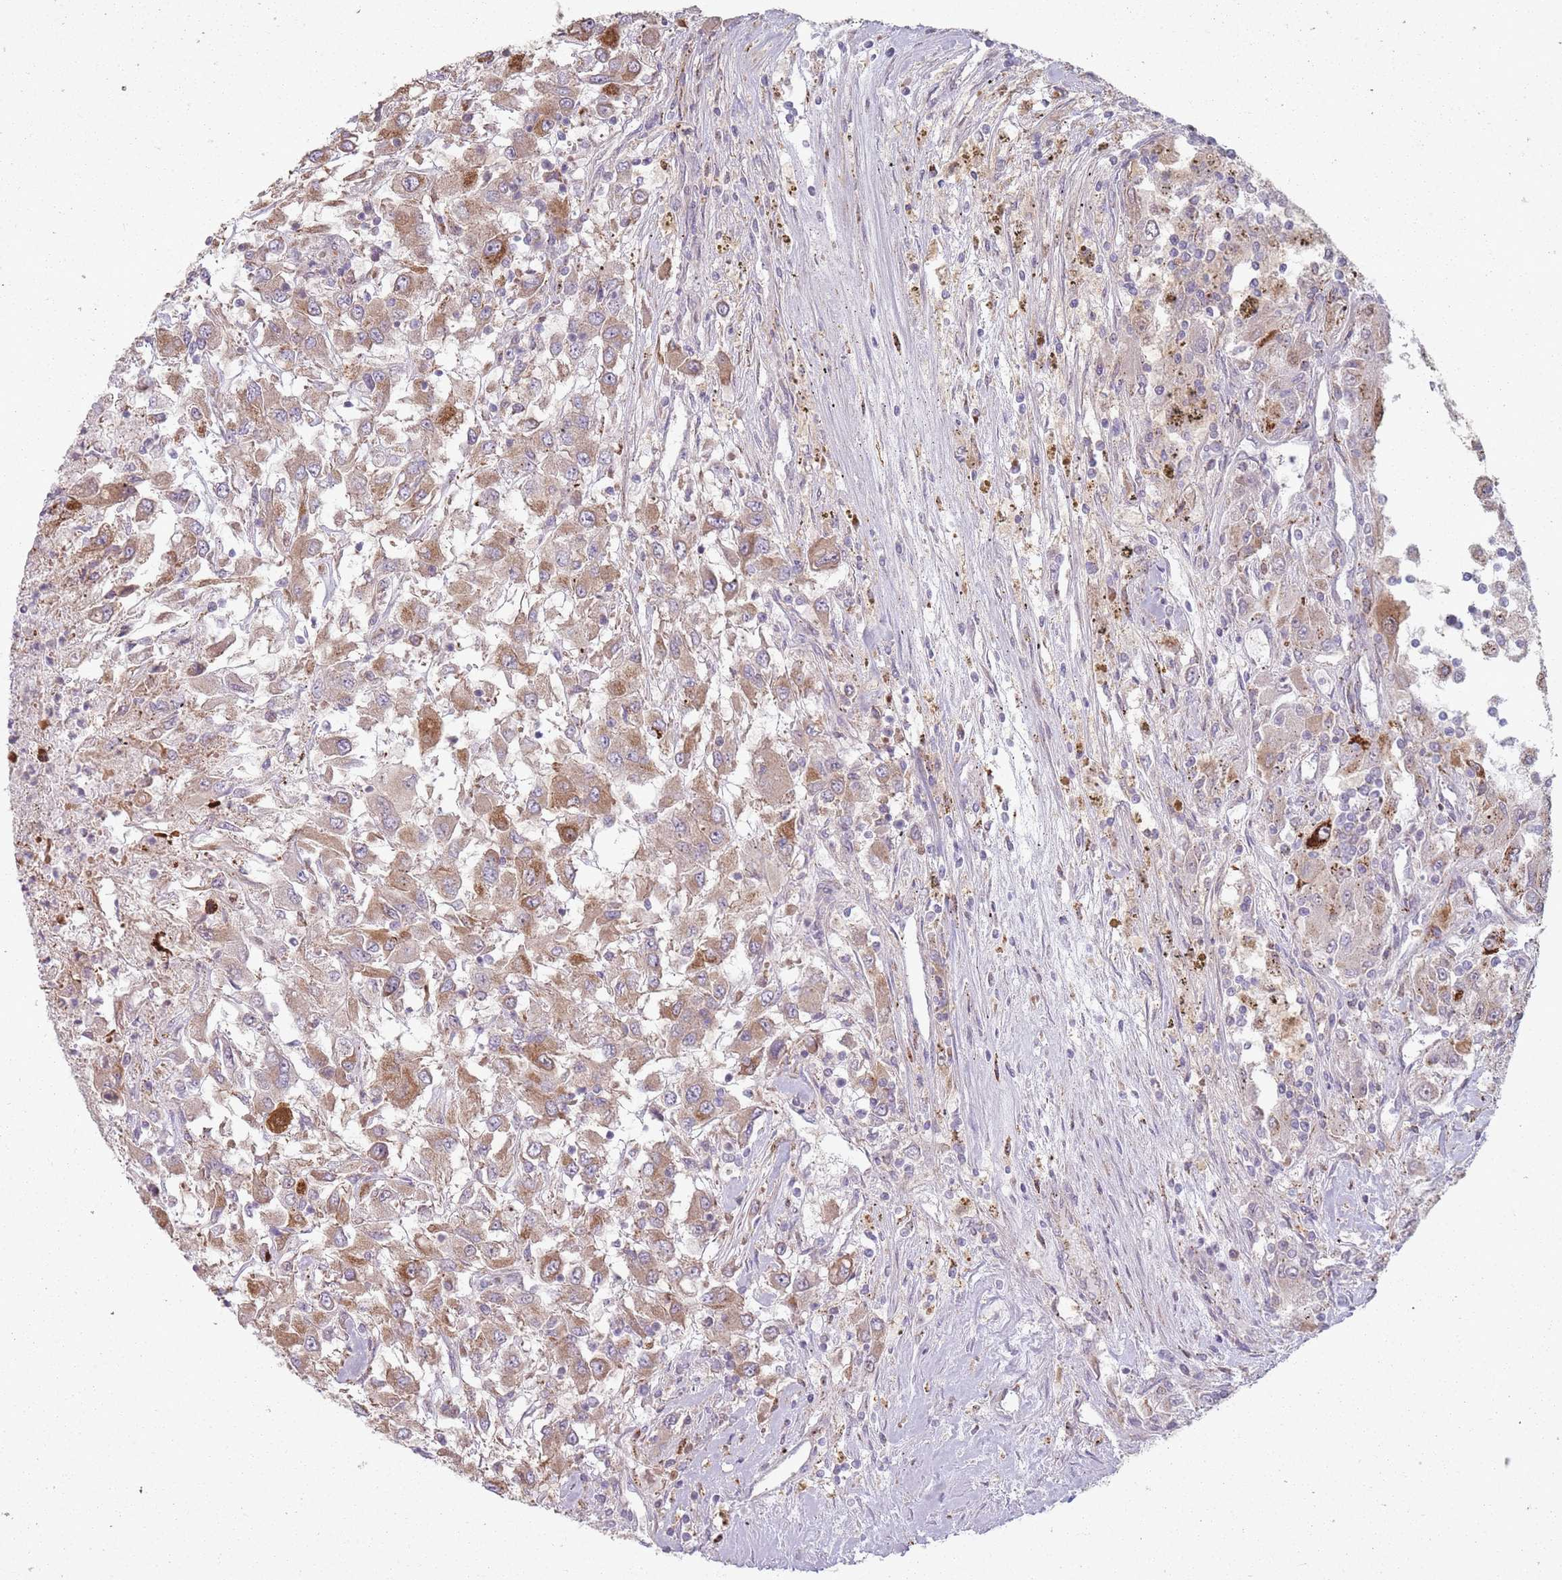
{"staining": {"intensity": "strong", "quantity": "25%-75%", "location": "cytoplasmic/membranous"}, "tissue": "renal cancer", "cell_type": "Tumor cells", "image_type": "cancer", "snomed": [{"axis": "morphology", "description": "Adenocarcinoma, NOS"}, {"axis": "topography", "description": "Kidney"}], "caption": "Immunohistochemistry (IHC) of human renal cancer (adenocarcinoma) exhibits high levels of strong cytoplasmic/membranous staining in about 25%-75% of tumor cells. The staining is performed using DAB (3,3'-diaminobenzidine) brown chromogen to label protein expression. The nuclei are counter-stained blue using hematoxylin.", "gene": "OR10Q1", "patient": {"sex": "female", "age": 67}}